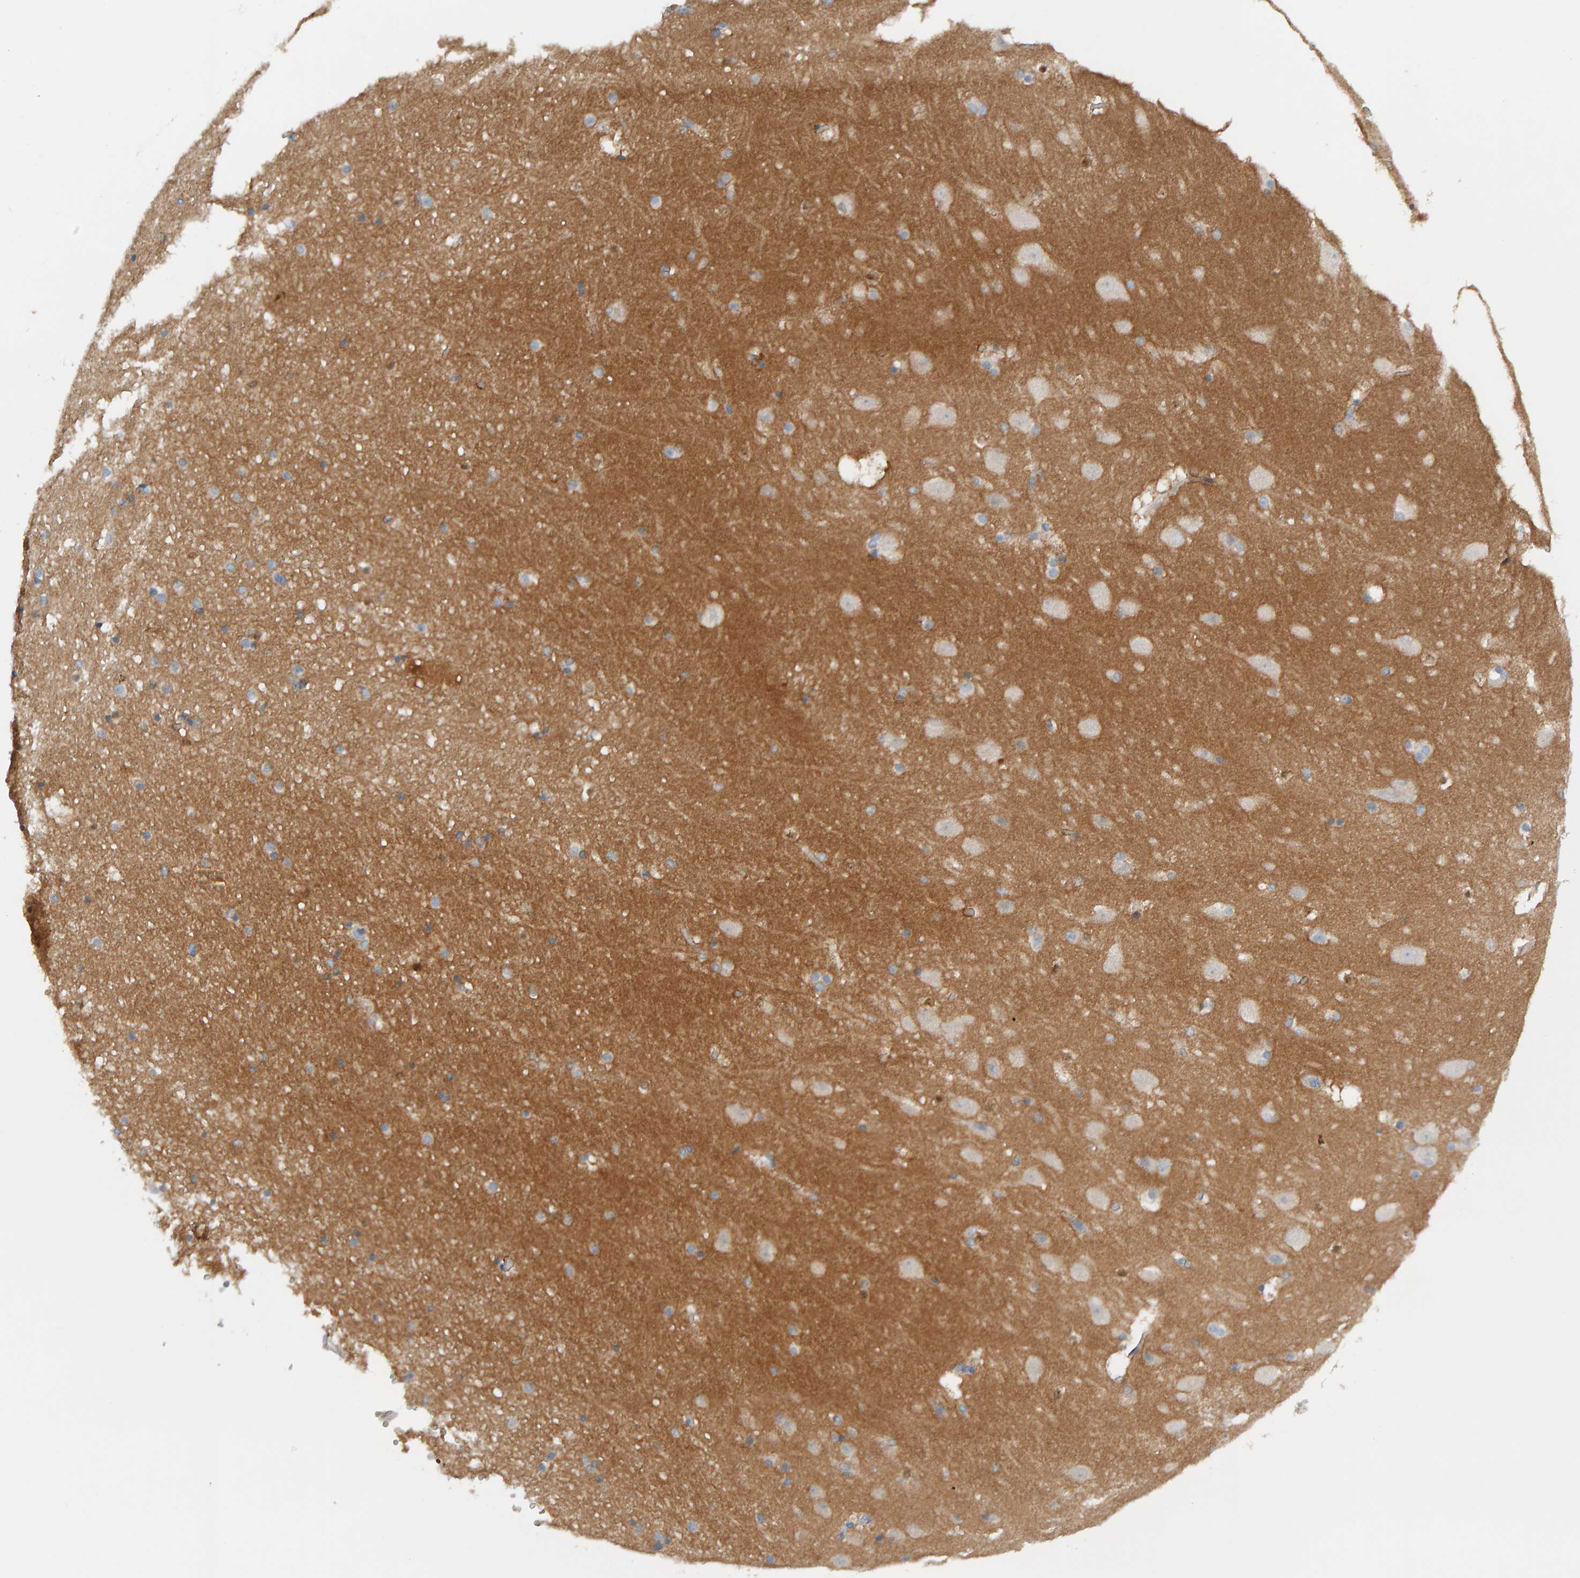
{"staining": {"intensity": "moderate", "quantity": "<25%", "location": "cytoplasmic/membranous"}, "tissue": "hippocampus", "cell_type": "Glial cells", "image_type": "normal", "snomed": [{"axis": "morphology", "description": "Normal tissue, NOS"}, {"axis": "topography", "description": "Hippocampus"}], "caption": "Human hippocampus stained with a brown dye reveals moderate cytoplasmic/membranous positive positivity in about <25% of glial cells.", "gene": "FYN", "patient": {"sex": "male", "age": 45}}